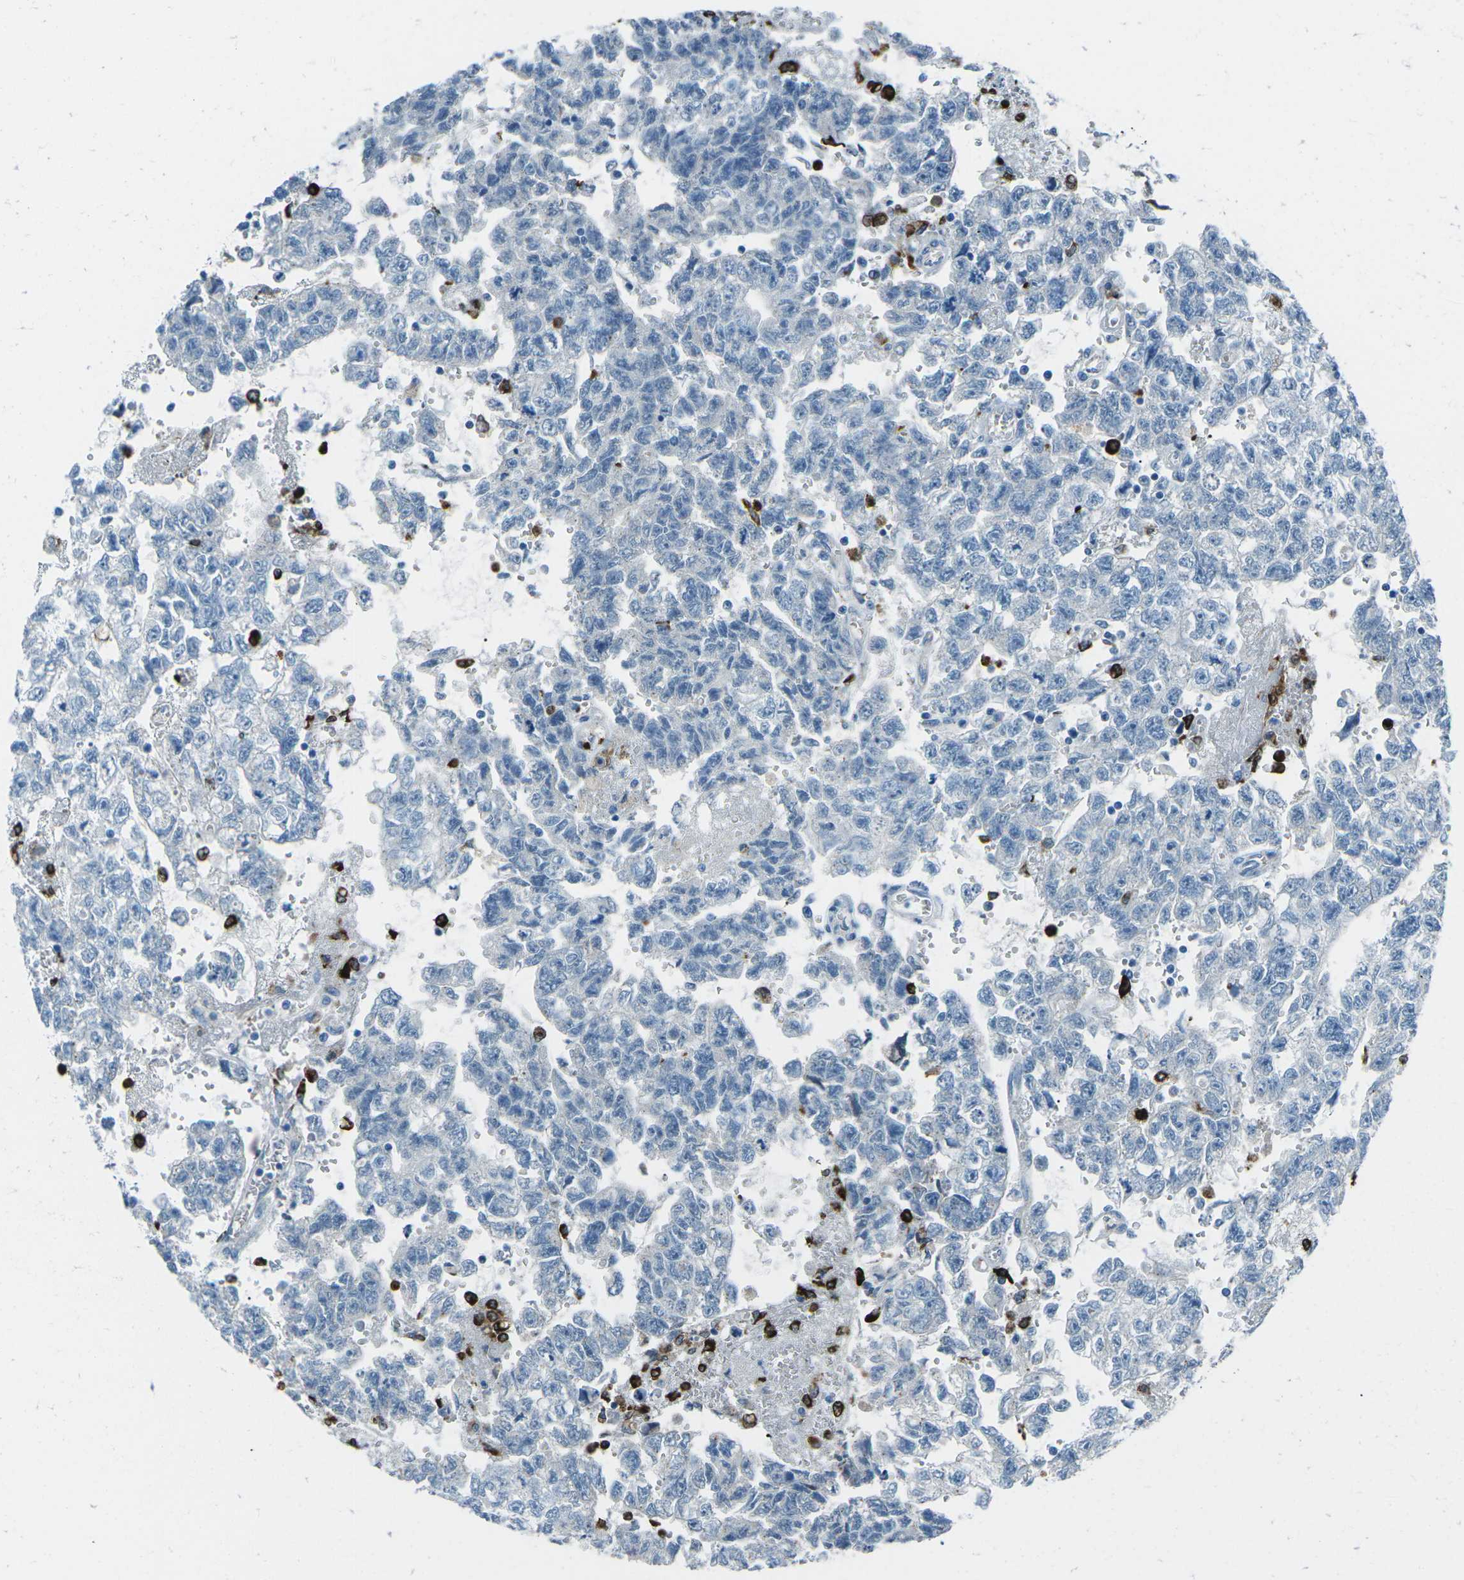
{"staining": {"intensity": "negative", "quantity": "none", "location": "none"}, "tissue": "testis cancer", "cell_type": "Tumor cells", "image_type": "cancer", "snomed": [{"axis": "morphology", "description": "Seminoma, NOS"}, {"axis": "morphology", "description": "Carcinoma, Embryonal, NOS"}, {"axis": "topography", "description": "Testis"}], "caption": "Tumor cells show no significant protein staining in testis embryonal carcinoma.", "gene": "FCN1", "patient": {"sex": "male", "age": 38}}